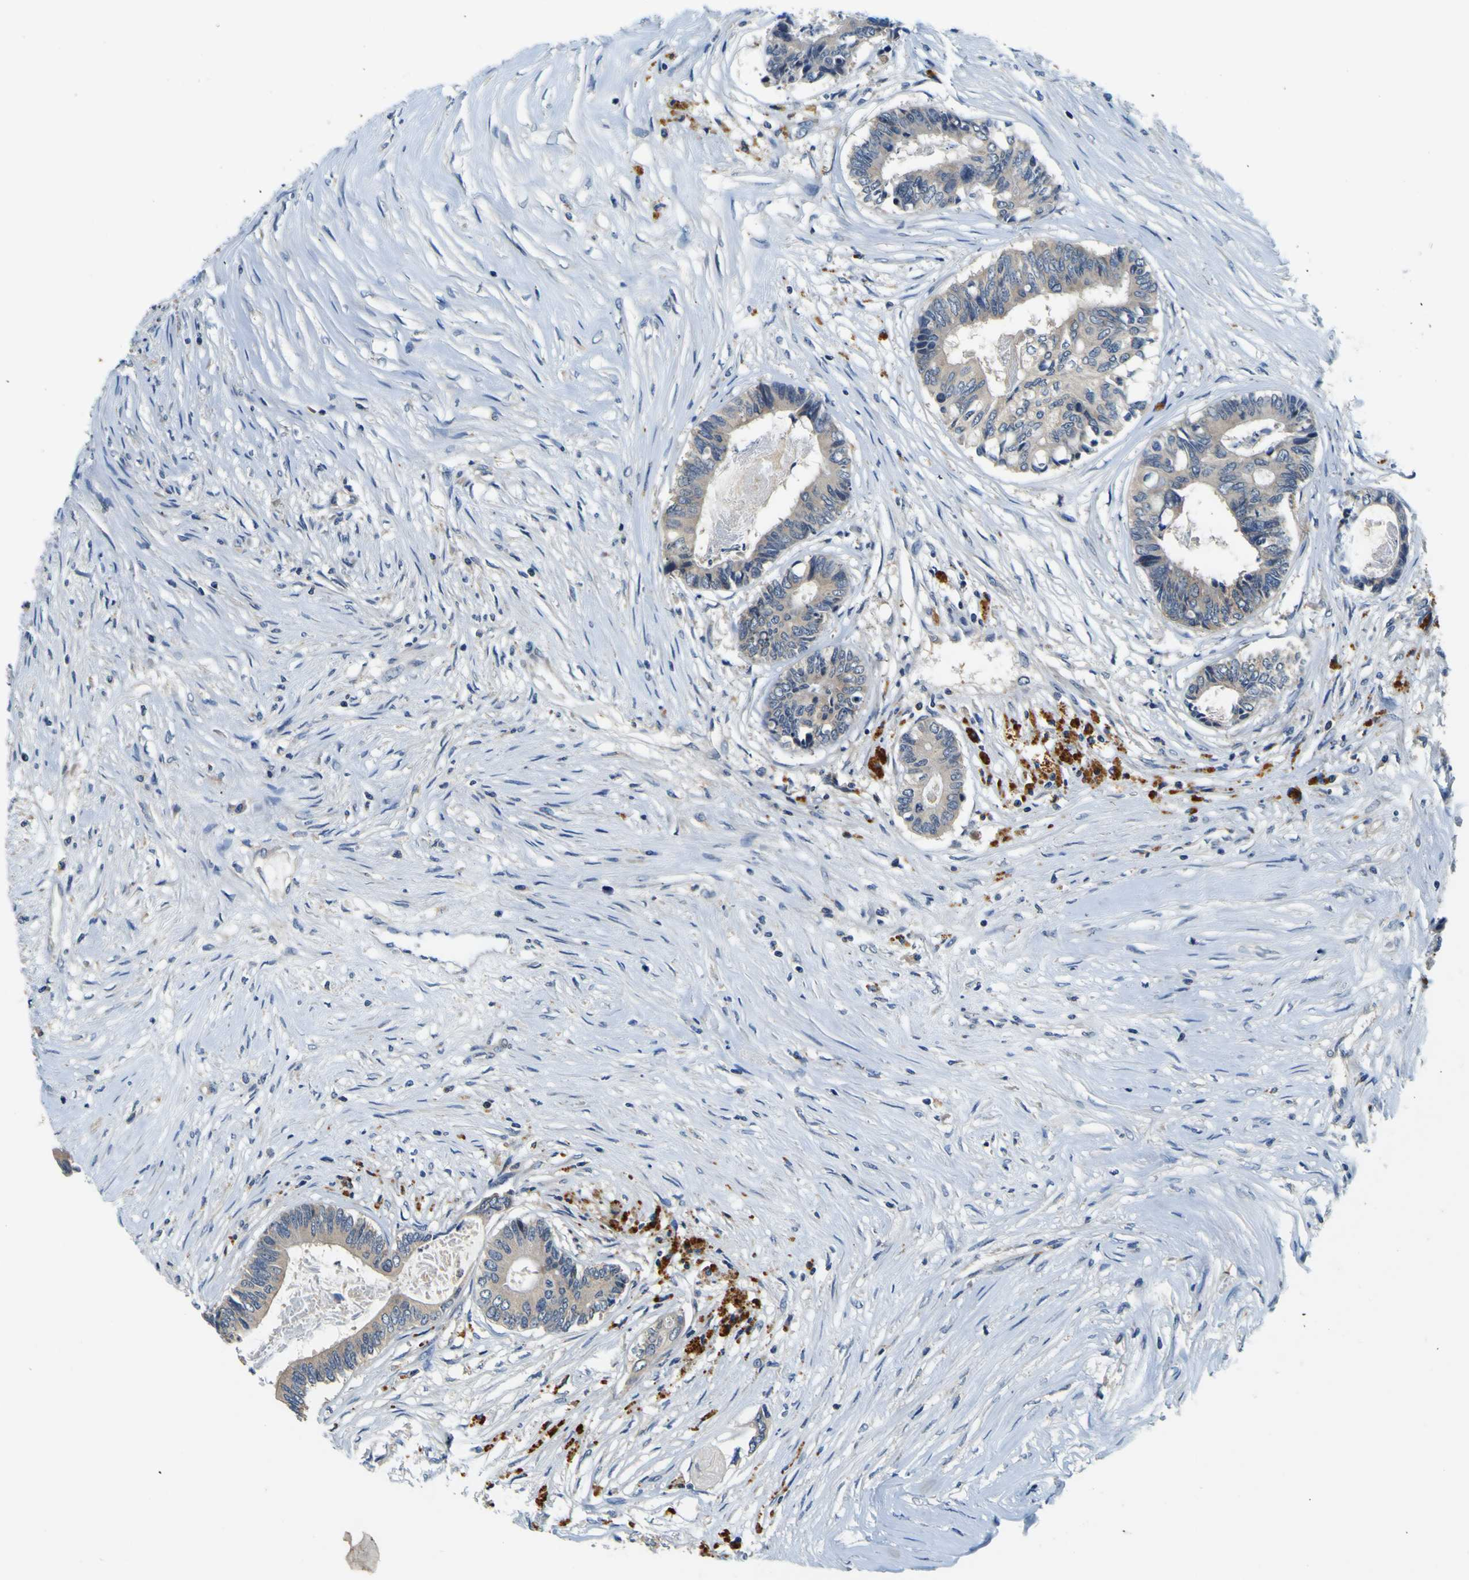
{"staining": {"intensity": "weak", "quantity": ">75%", "location": "cytoplasmic/membranous"}, "tissue": "colorectal cancer", "cell_type": "Tumor cells", "image_type": "cancer", "snomed": [{"axis": "morphology", "description": "Adenocarcinoma, NOS"}, {"axis": "topography", "description": "Rectum"}], "caption": "Adenocarcinoma (colorectal) stained with DAB immunohistochemistry (IHC) demonstrates low levels of weak cytoplasmic/membranous expression in approximately >75% of tumor cells.", "gene": "TNIK", "patient": {"sex": "male", "age": 63}}